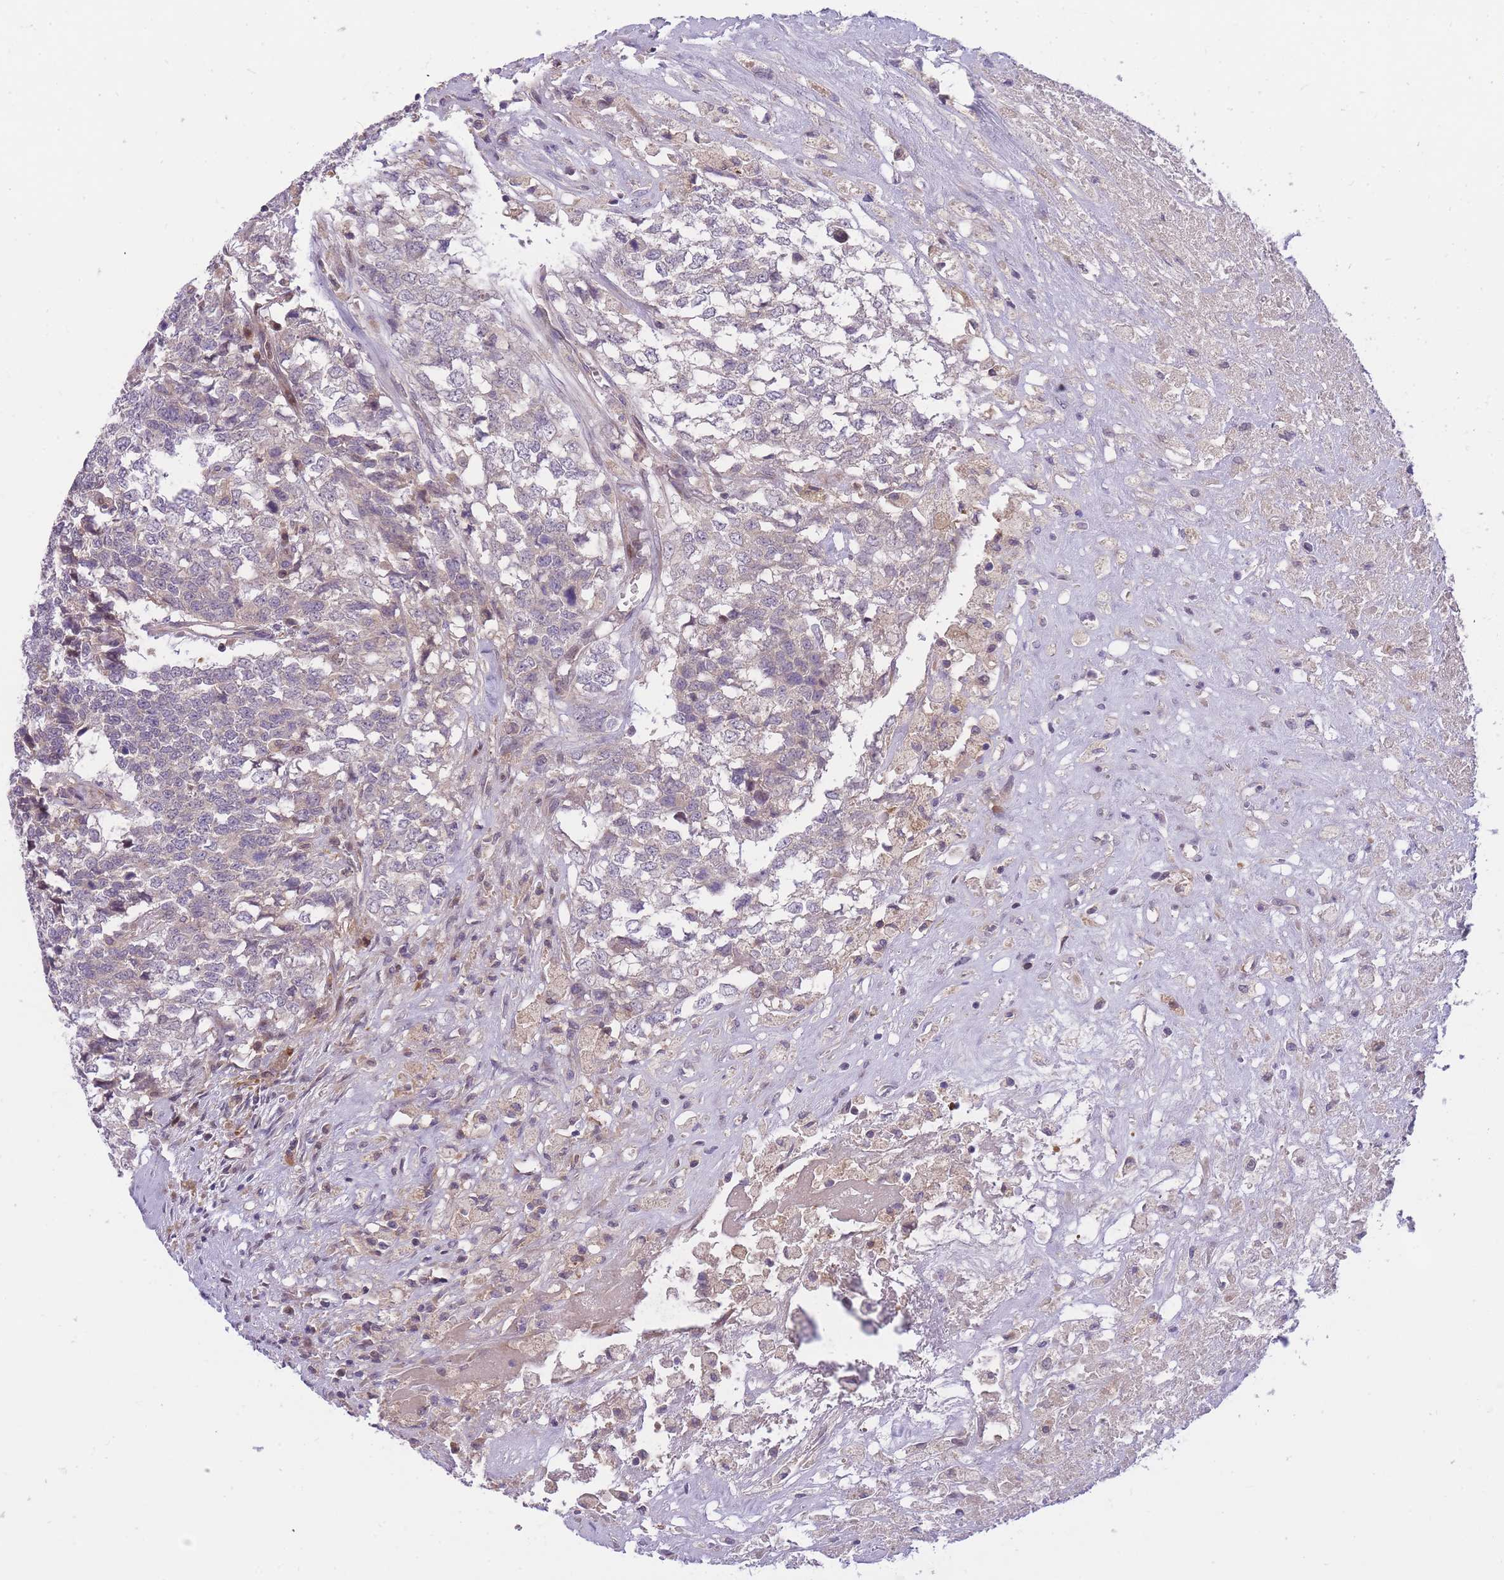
{"staining": {"intensity": "weak", "quantity": "<25%", "location": "cytoplasmic/membranous"}, "tissue": "testis cancer", "cell_type": "Tumor cells", "image_type": "cancer", "snomed": [{"axis": "morphology", "description": "Carcinoma, Embryonal, NOS"}, {"axis": "topography", "description": "Testis"}], "caption": "Immunohistochemistry (IHC) image of neoplastic tissue: embryonal carcinoma (testis) stained with DAB (3,3'-diaminobenzidine) demonstrates no significant protein staining in tumor cells.", "gene": "CRYGN", "patient": {"sex": "male", "age": 23}}